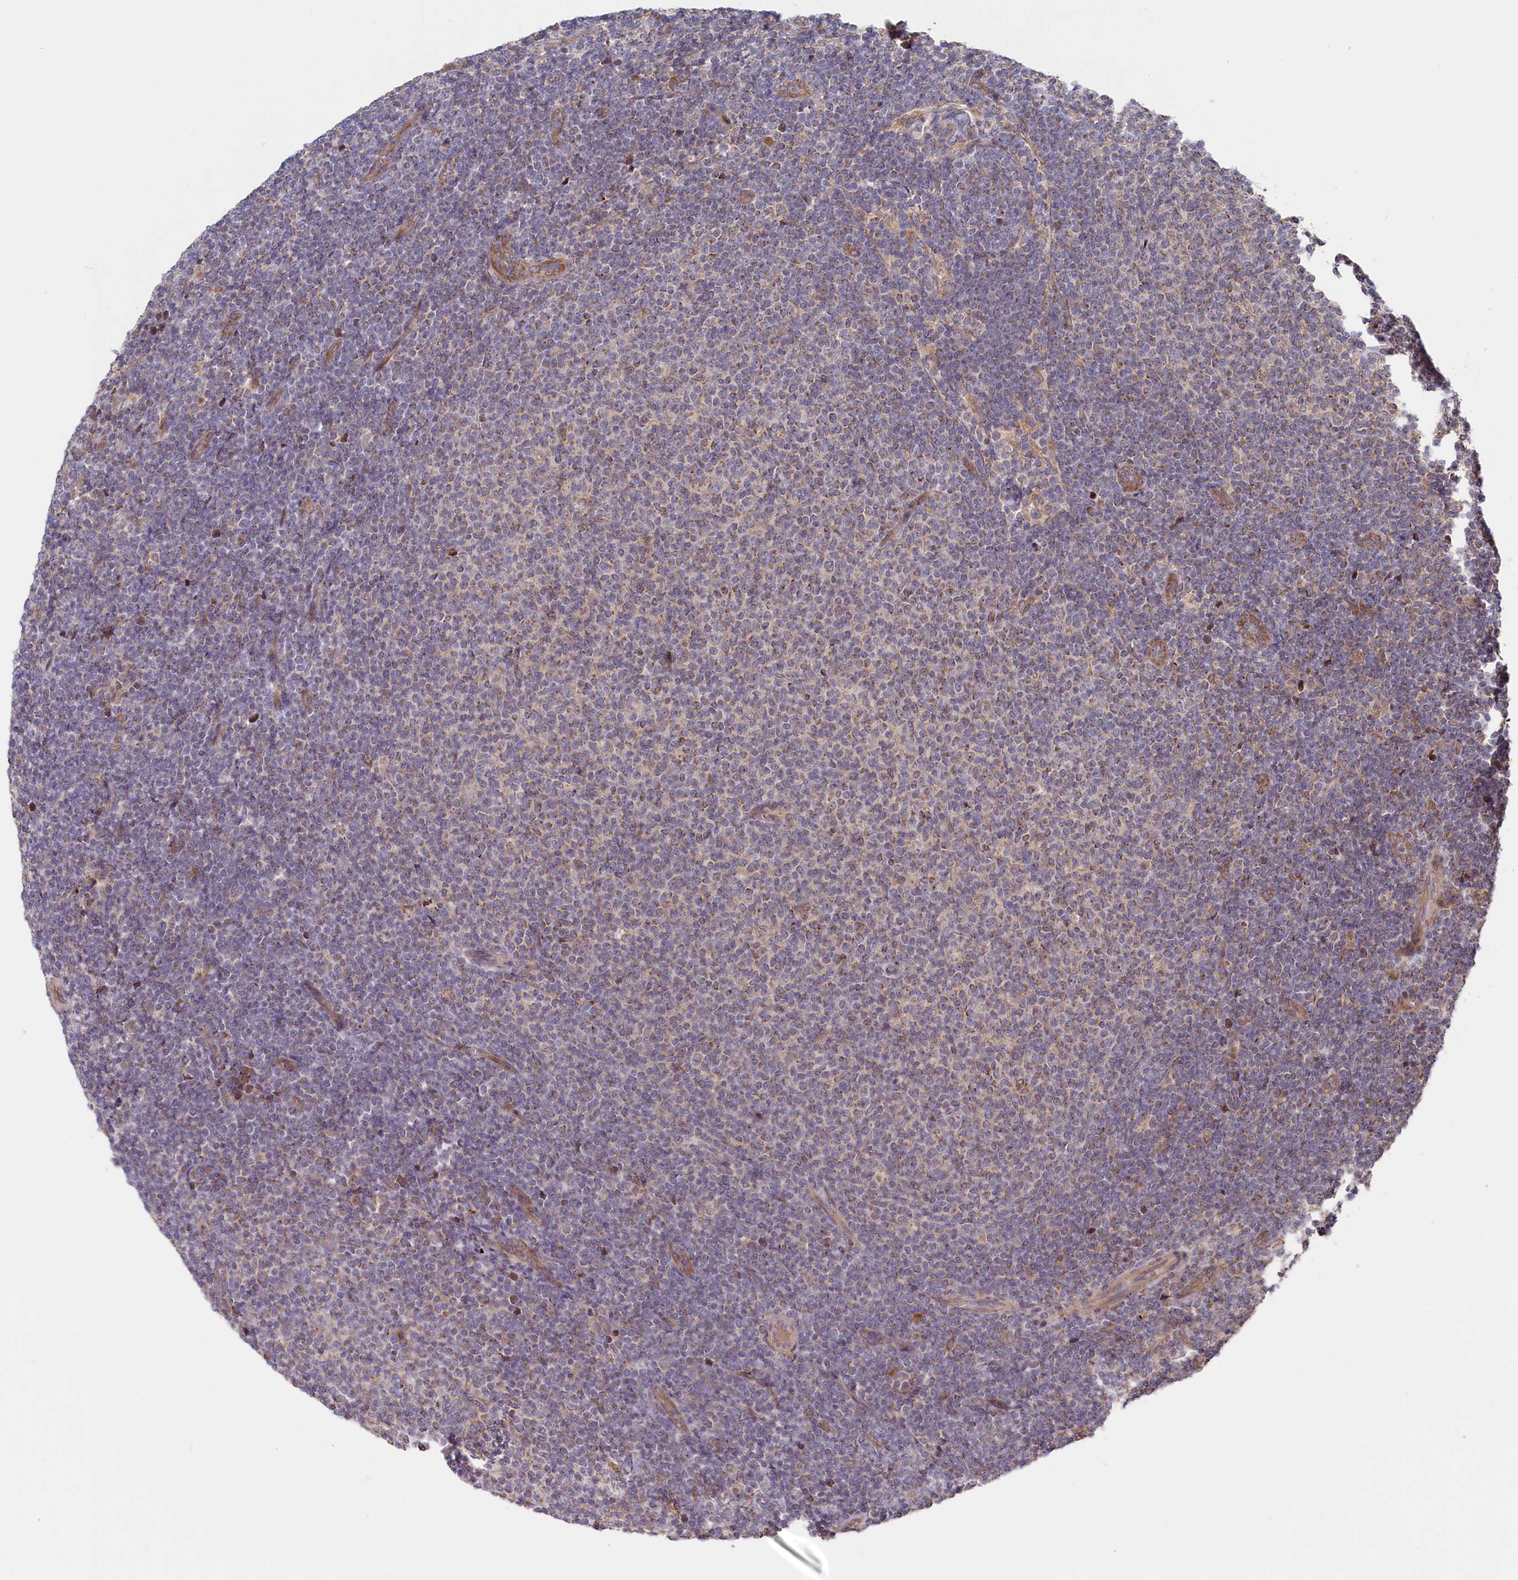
{"staining": {"intensity": "weak", "quantity": "<25%", "location": "cytoplasmic/membranous"}, "tissue": "lymphoma", "cell_type": "Tumor cells", "image_type": "cancer", "snomed": [{"axis": "morphology", "description": "Malignant lymphoma, non-Hodgkin's type, Low grade"}, {"axis": "topography", "description": "Lymph node"}], "caption": "Immunohistochemical staining of lymphoma exhibits no significant positivity in tumor cells. Nuclei are stained in blue.", "gene": "CEP44", "patient": {"sex": "male", "age": 66}}